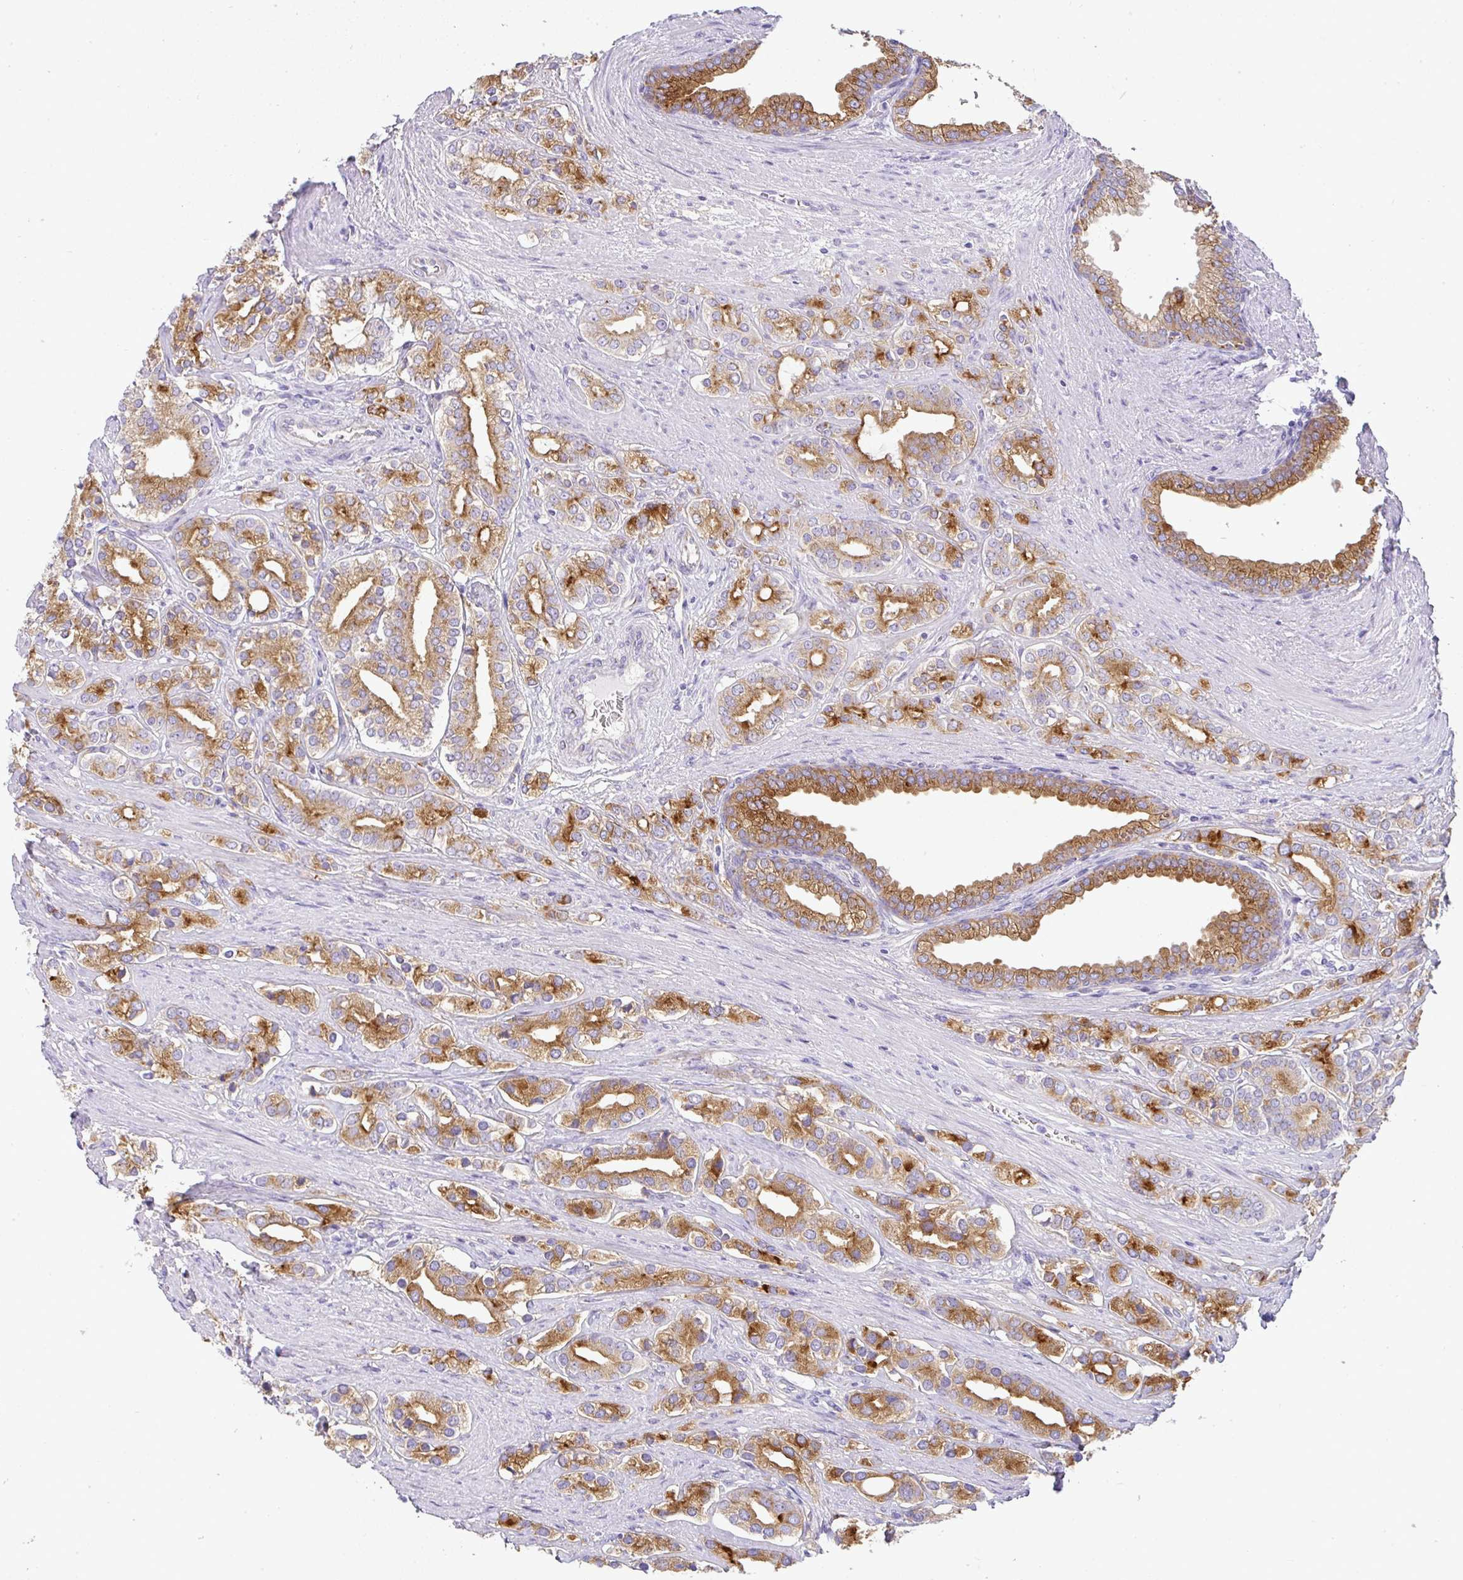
{"staining": {"intensity": "moderate", "quantity": ">75%", "location": "cytoplasmic/membranous"}, "tissue": "prostate cancer", "cell_type": "Tumor cells", "image_type": "cancer", "snomed": [{"axis": "morphology", "description": "Adenocarcinoma, High grade"}, {"axis": "topography", "description": "Prostate"}], "caption": "Tumor cells demonstrate moderate cytoplasmic/membranous expression in about >75% of cells in prostate cancer. The protein is stained brown, and the nuclei are stained in blue (DAB IHC with brightfield microscopy, high magnification).", "gene": "FAM177A1", "patient": {"sex": "male", "age": 58}}